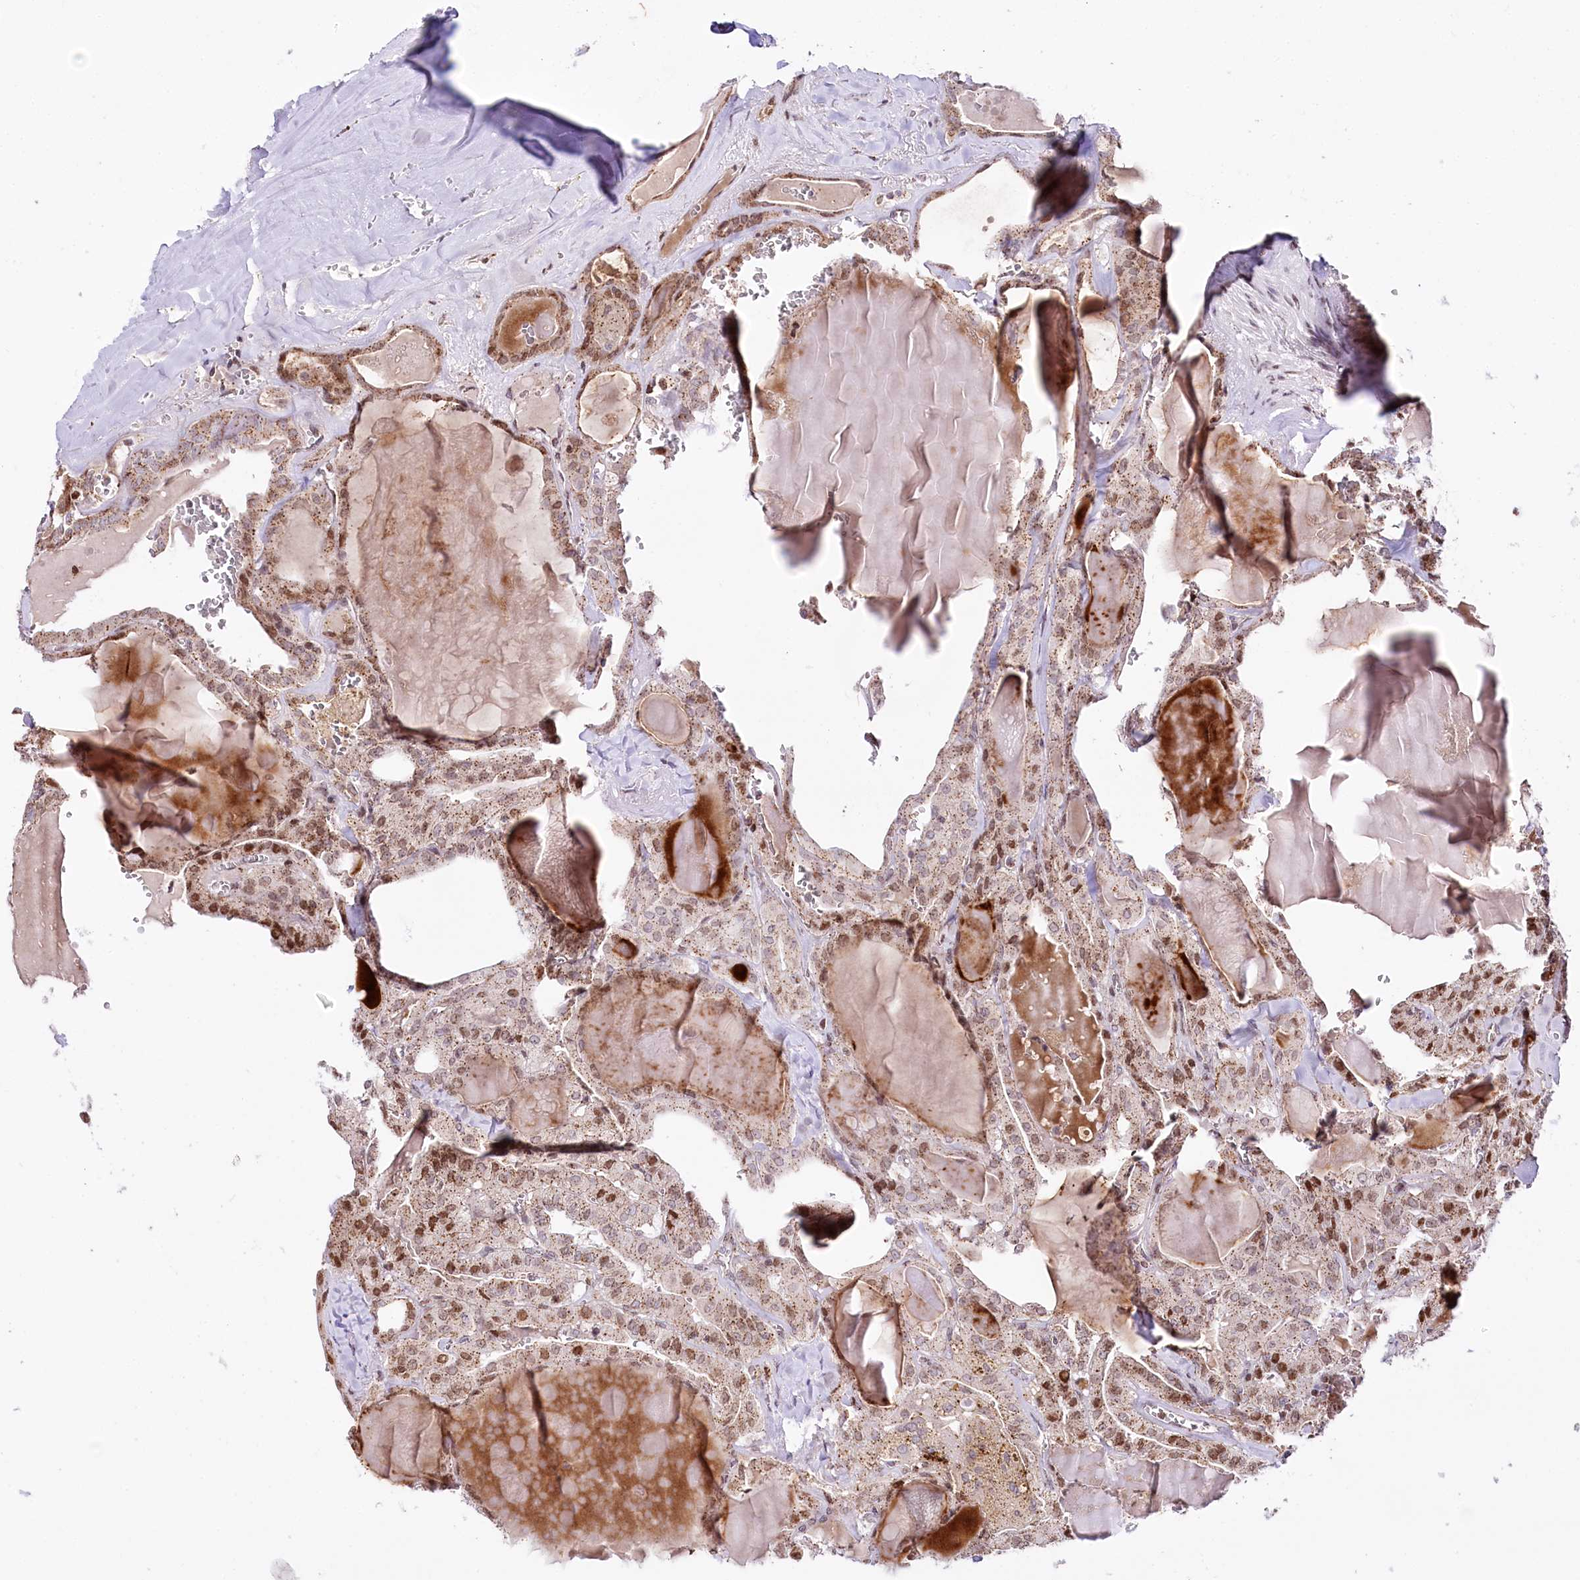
{"staining": {"intensity": "moderate", "quantity": ">75%", "location": "cytoplasmic/membranous,nuclear"}, "tissue": "thyroid cancer", "cell_type": "Tumor cells", "image_type": "cancer", "snomed": [{"axis": "morphology", "description": "Papillary adenocarcinoma, NOS"}, {"axis": "topography", "description": "Thyroid gland"}], "caption": "Brown immunohistochemical staining in human thyroid papillary adenocarcinoma shows moderate cytoplasmic/membranous and nuclear expression in about >75% of tumor cells. (IHC, brightfield microscopy, high magnification).", "gene": "ZFYVE27", "patient": {"sex": "male", "age": 52}}